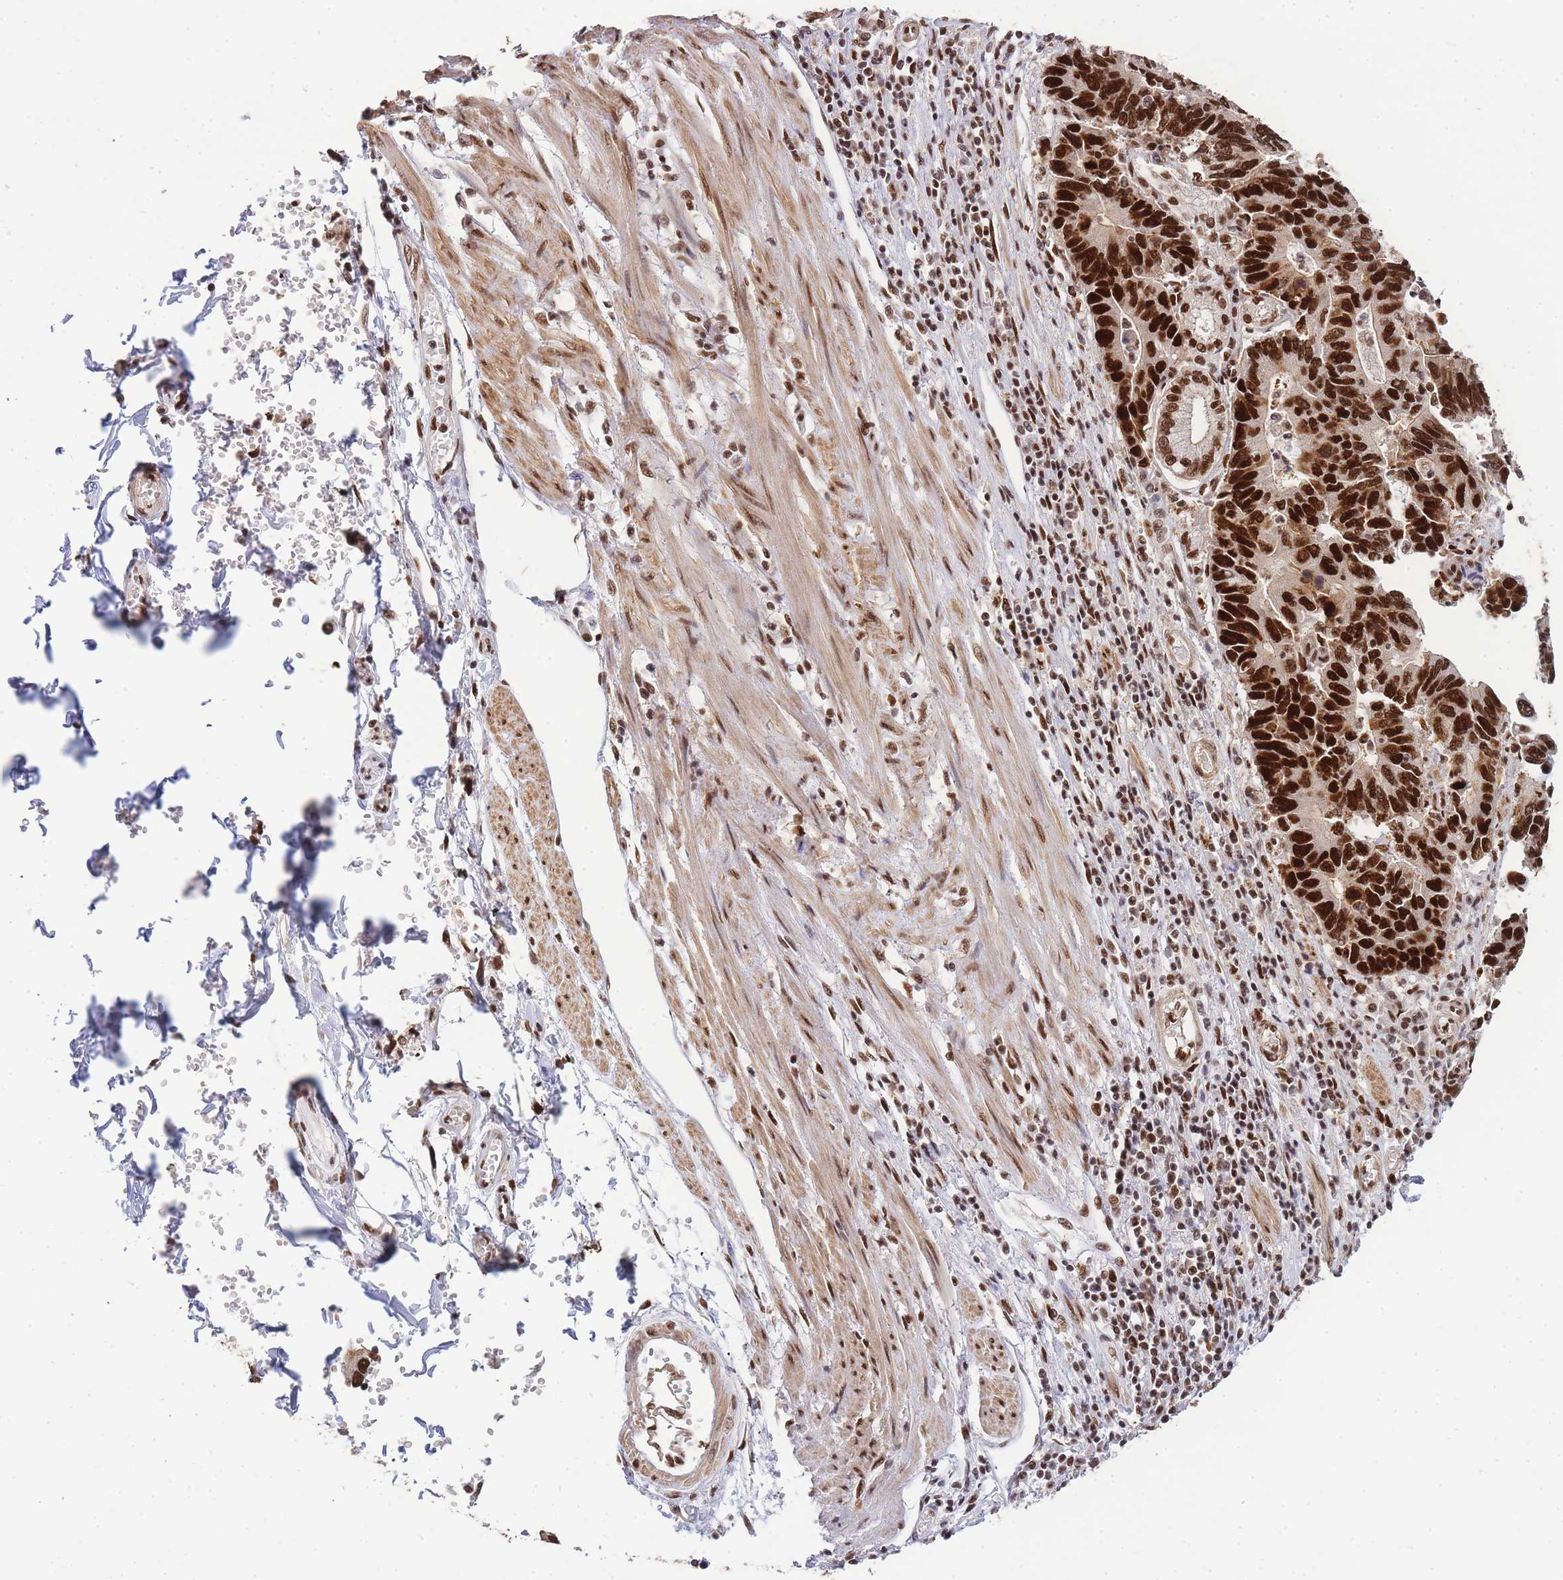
{"staining": {"intensity": "strong", "quantity": ">75%", "location": "nuclear"}, "tissue": "stomach cancer", "cell_type": "Tumor cells", "image_type": "cancer", "snomed": [{"axis": "morphology", "description": "Adenocarcinoma, NOS"}, {"axis": "topography", "description": "Stomach"}], "caption": "Protein expression analysis of stomach adenocarcinoma displays strong nuclear expression in about >75% of tumor cells.", "gene": "PRKDC", "patient": {"sex": "male", "age": 59}}